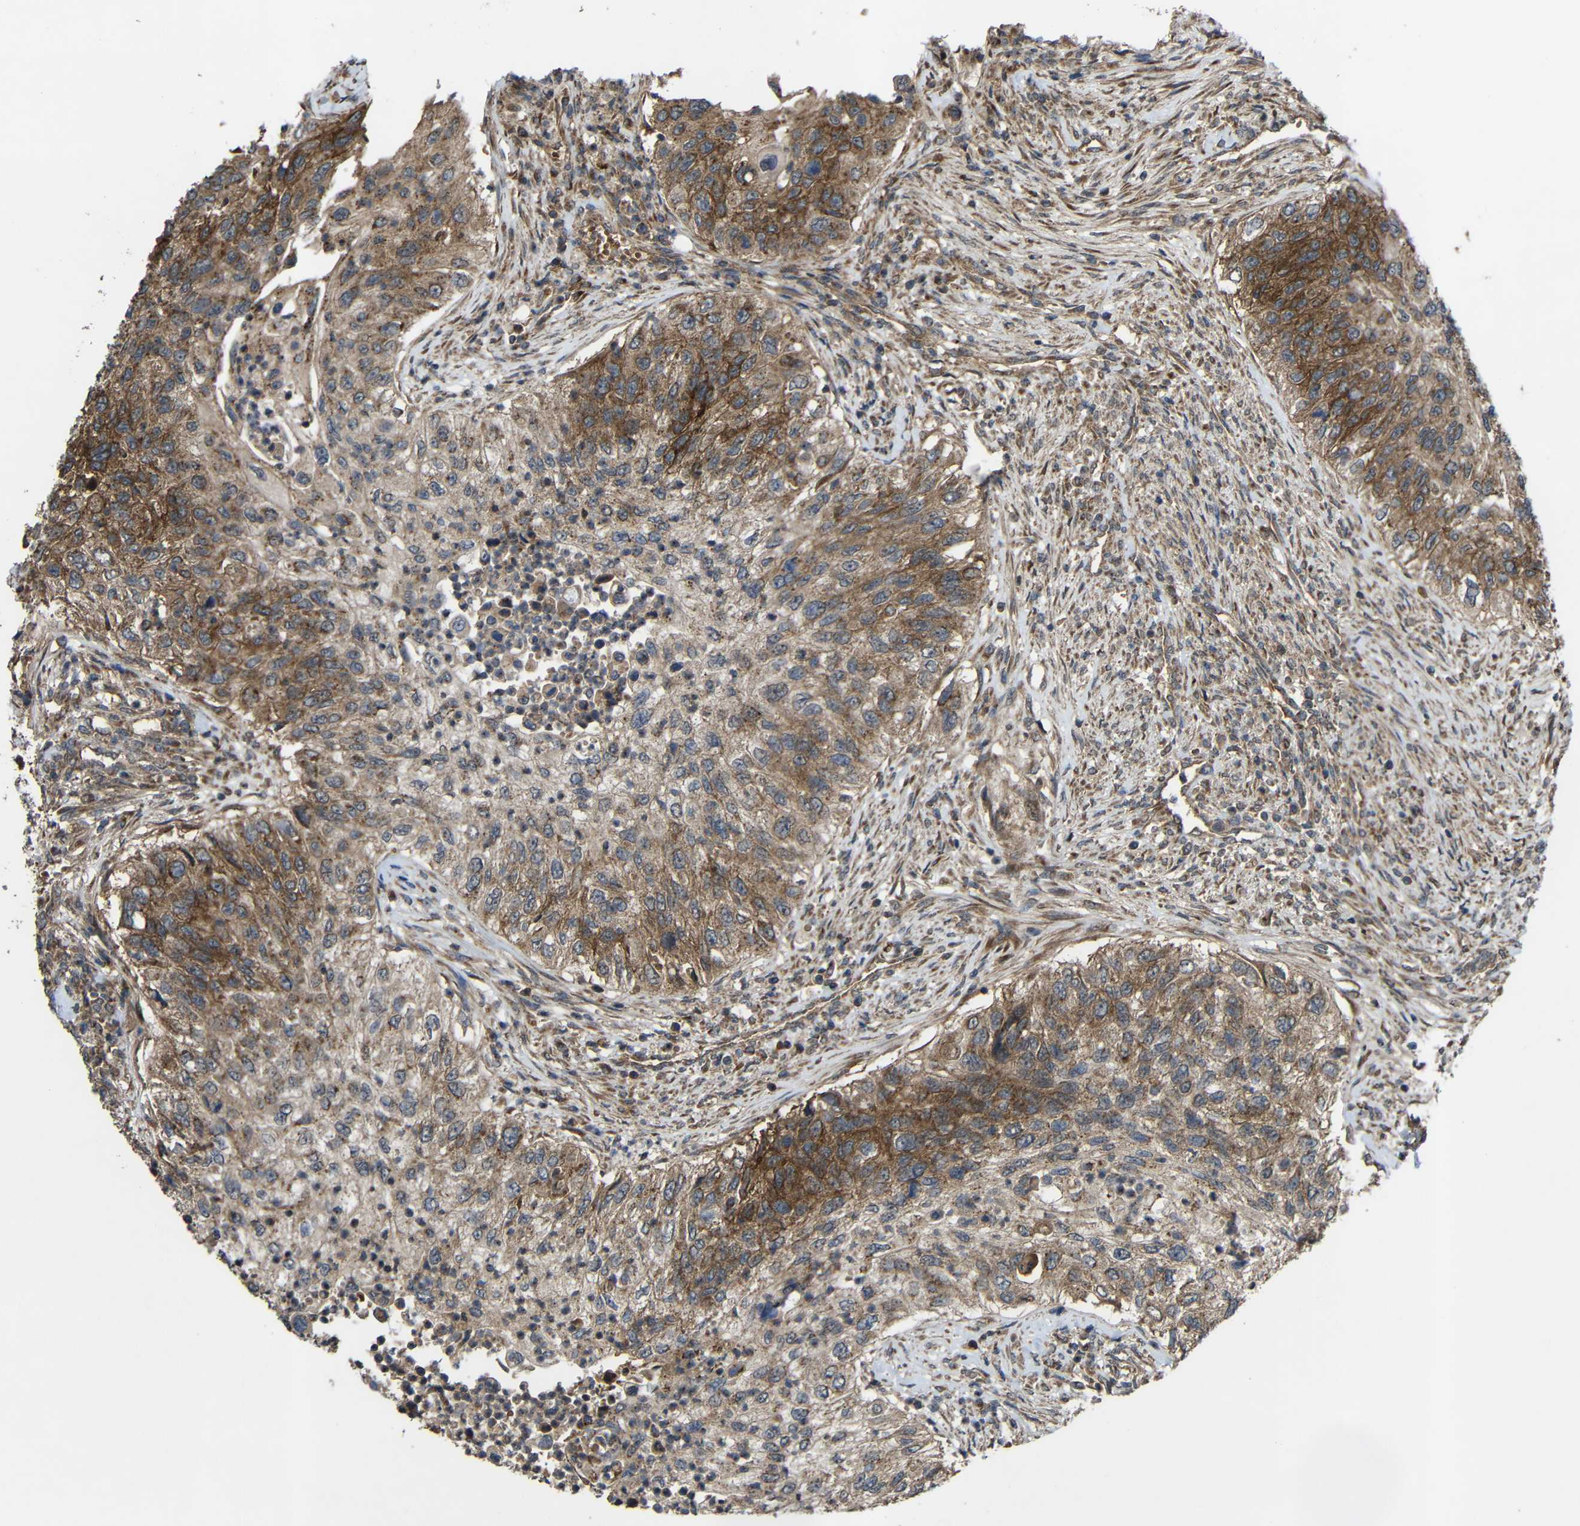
{"staining": {"intensity": "strong", "quantity": "25%-75%", "location": "cytoplasmic/membranous"}, "tissue": "urothelial cancer", "cell_type": "Tumor cells", "image_type": "cancer", "snomed": [{"axis": "morphology", "description": "Urothelial carcinoma, High grade"}, {"axis": "topography", "description": "Urinary bladder"}], "caption": "Immunohistochemical staining of human urothelial cancer exhibits strong cytoplasmic/membranous protein positivity in about 25%-75% of tumor cells.", "gene": "C1GALT1", "patient": {"sex": "female", "age": 60}}